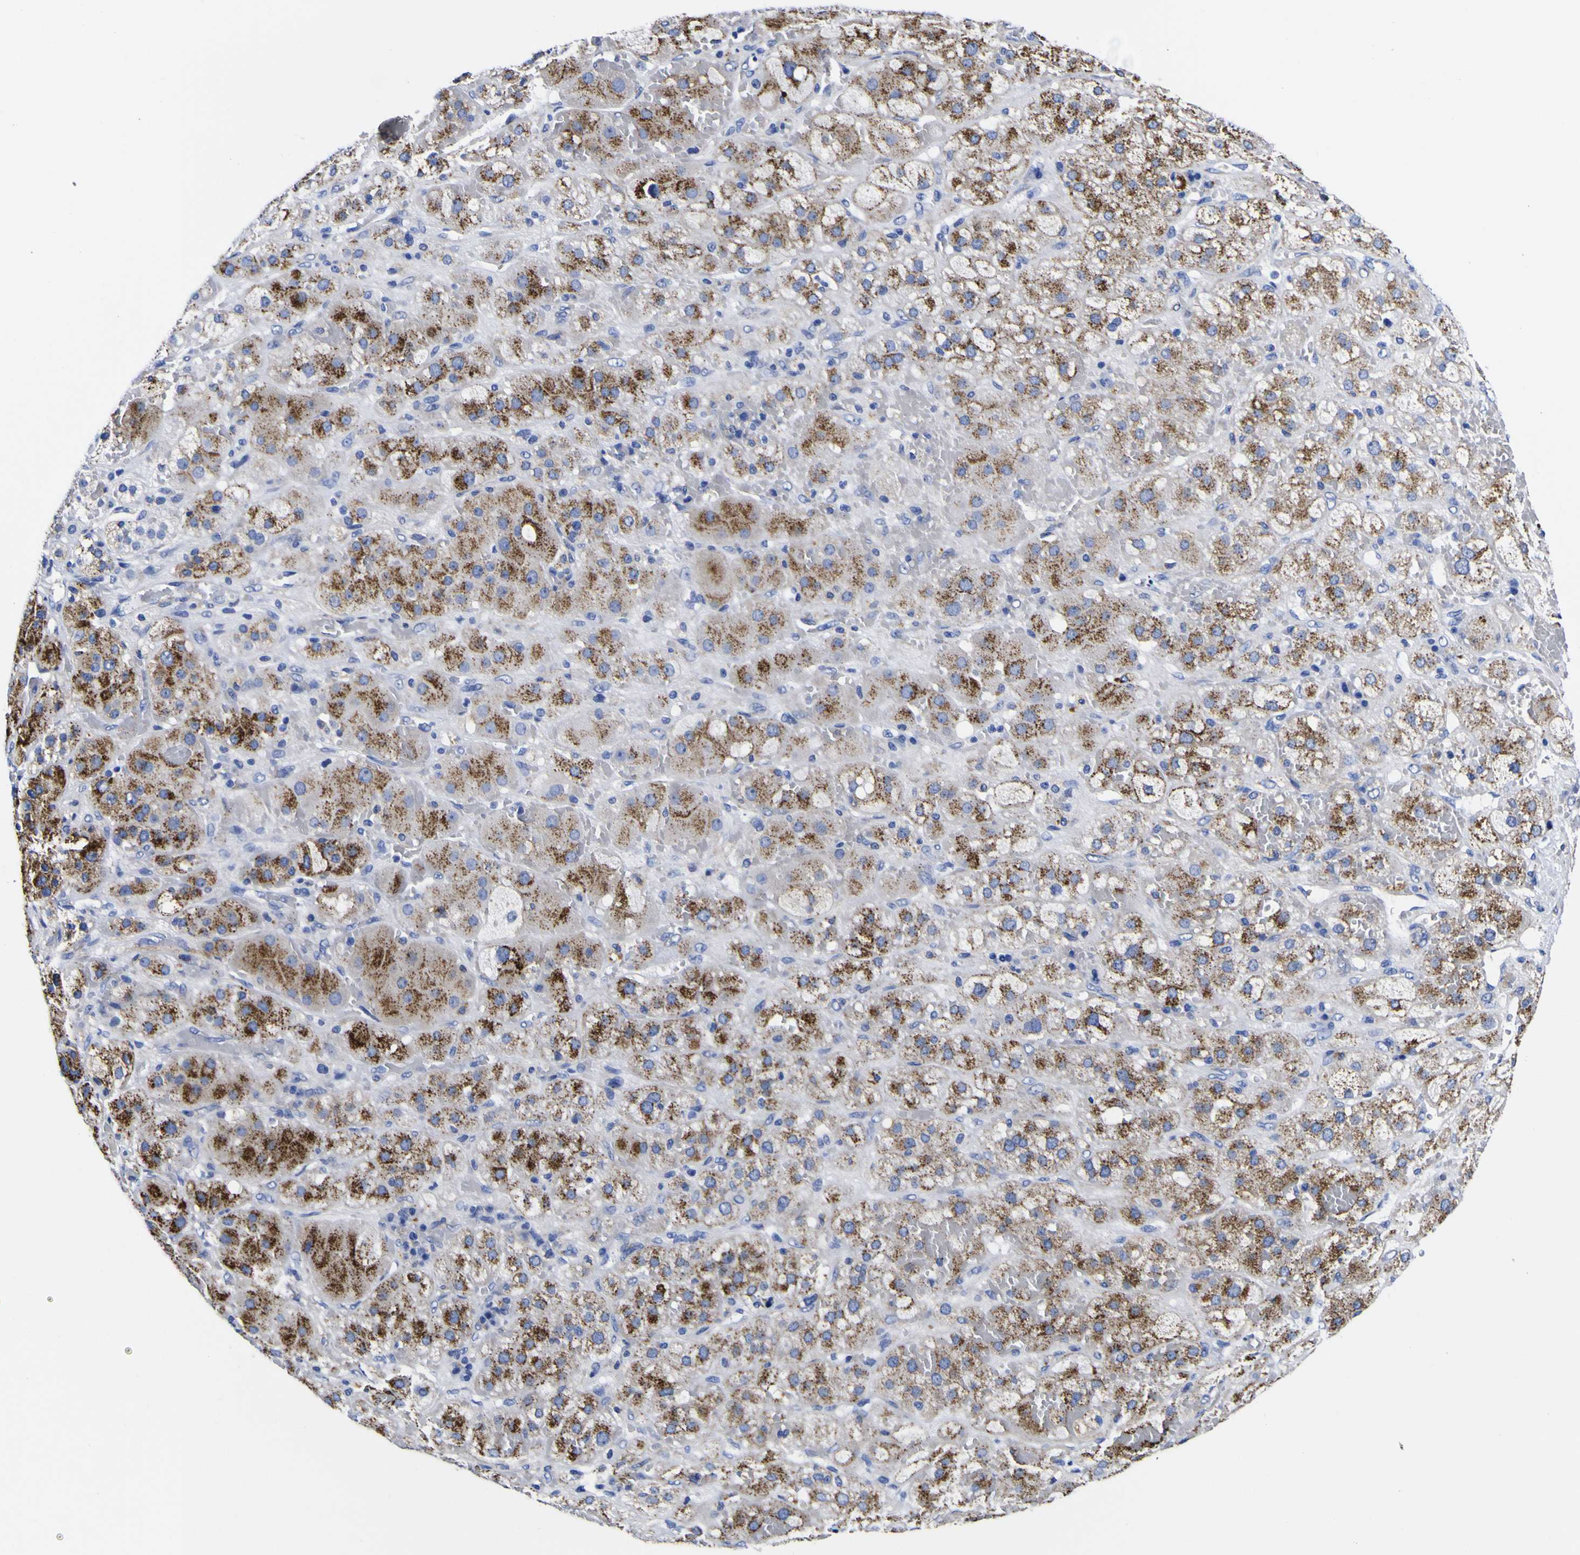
{"staining": {"intensity": "strong", "quantity": "25%-75%", "location": "cytoplasmic/membranous"}, "tissue": "adrenal gland", "cell_type": "Glandular cells", "image_type": "normal", "snomed": [{"axis": "morphology", "description": "Normal tissue, NOS"}, {"axis": "topography", "description": "Adrenal gland"}], "caption": "Adrenal gland was stained to show a protein in brown. There is high levels of strong cytoplasmic/membranous expression in approximately 25%-75% of glandular cells. Using DAB (3,3'-diaminobenzidine) (brown) and hematoxylin (blue) stains, captured at high magnification using brightfield microscopy.", "gene": "HLA", "patient": {"sex": "female", "age": 47}}